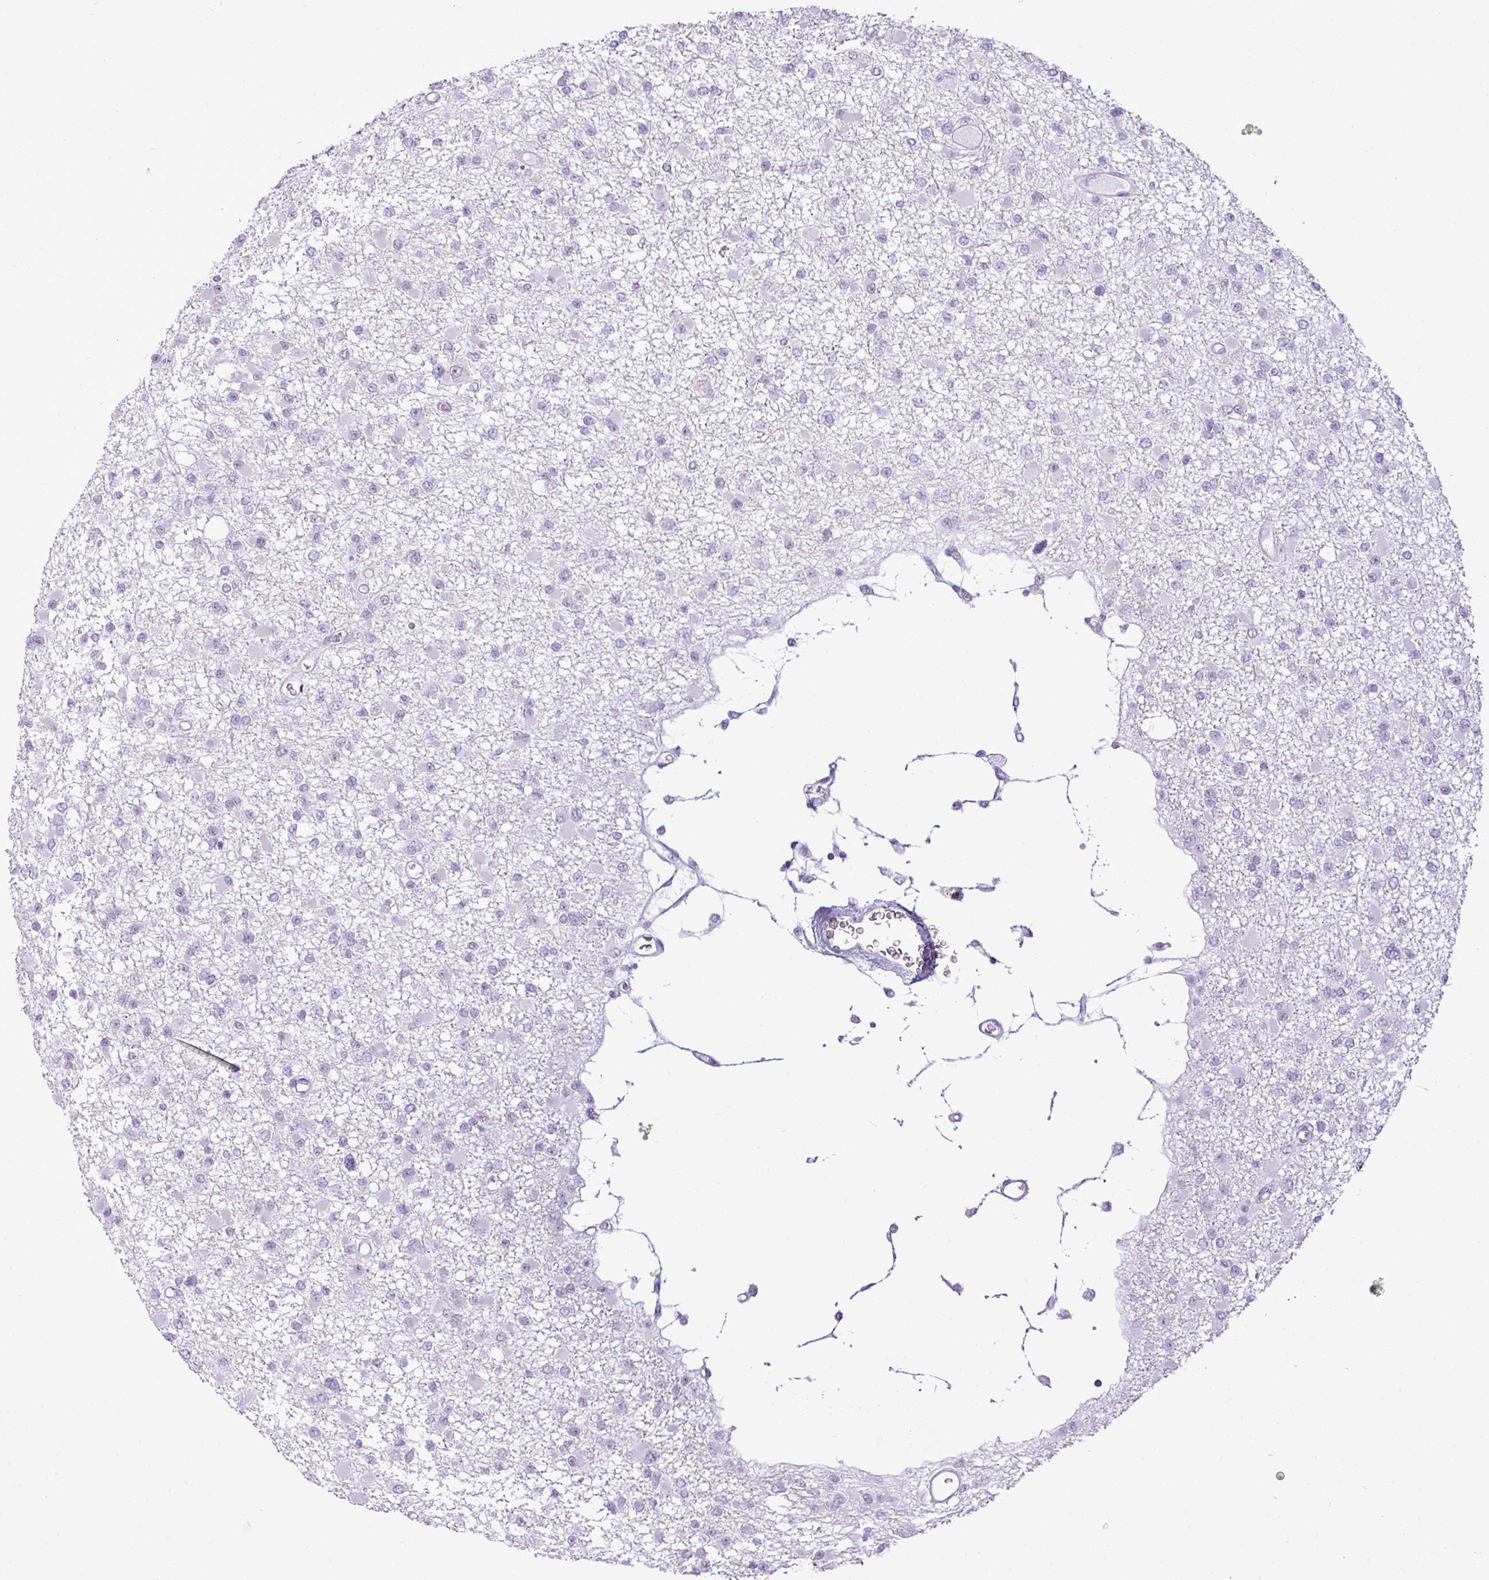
{"staining": {"intensity": "negative", "quantity": "none", "location": "none"}, "tissue": "glioma", "cell_type": "Tumor cells", "image_type": "cancer", "snomed": [{"axis": "morphology", "description": "Glioma, malignant, Low grade"}, {"axis": "topography", "description": "Brain"}], "caption": "This micrograph is of glioma stained with immunohistochemistry to label a protein in brown with the nuclei are counter-stained blue. There is no expression in tumor cells.", "gene": "ELOA2", "patient": {"sex": "female", "age": 22}}